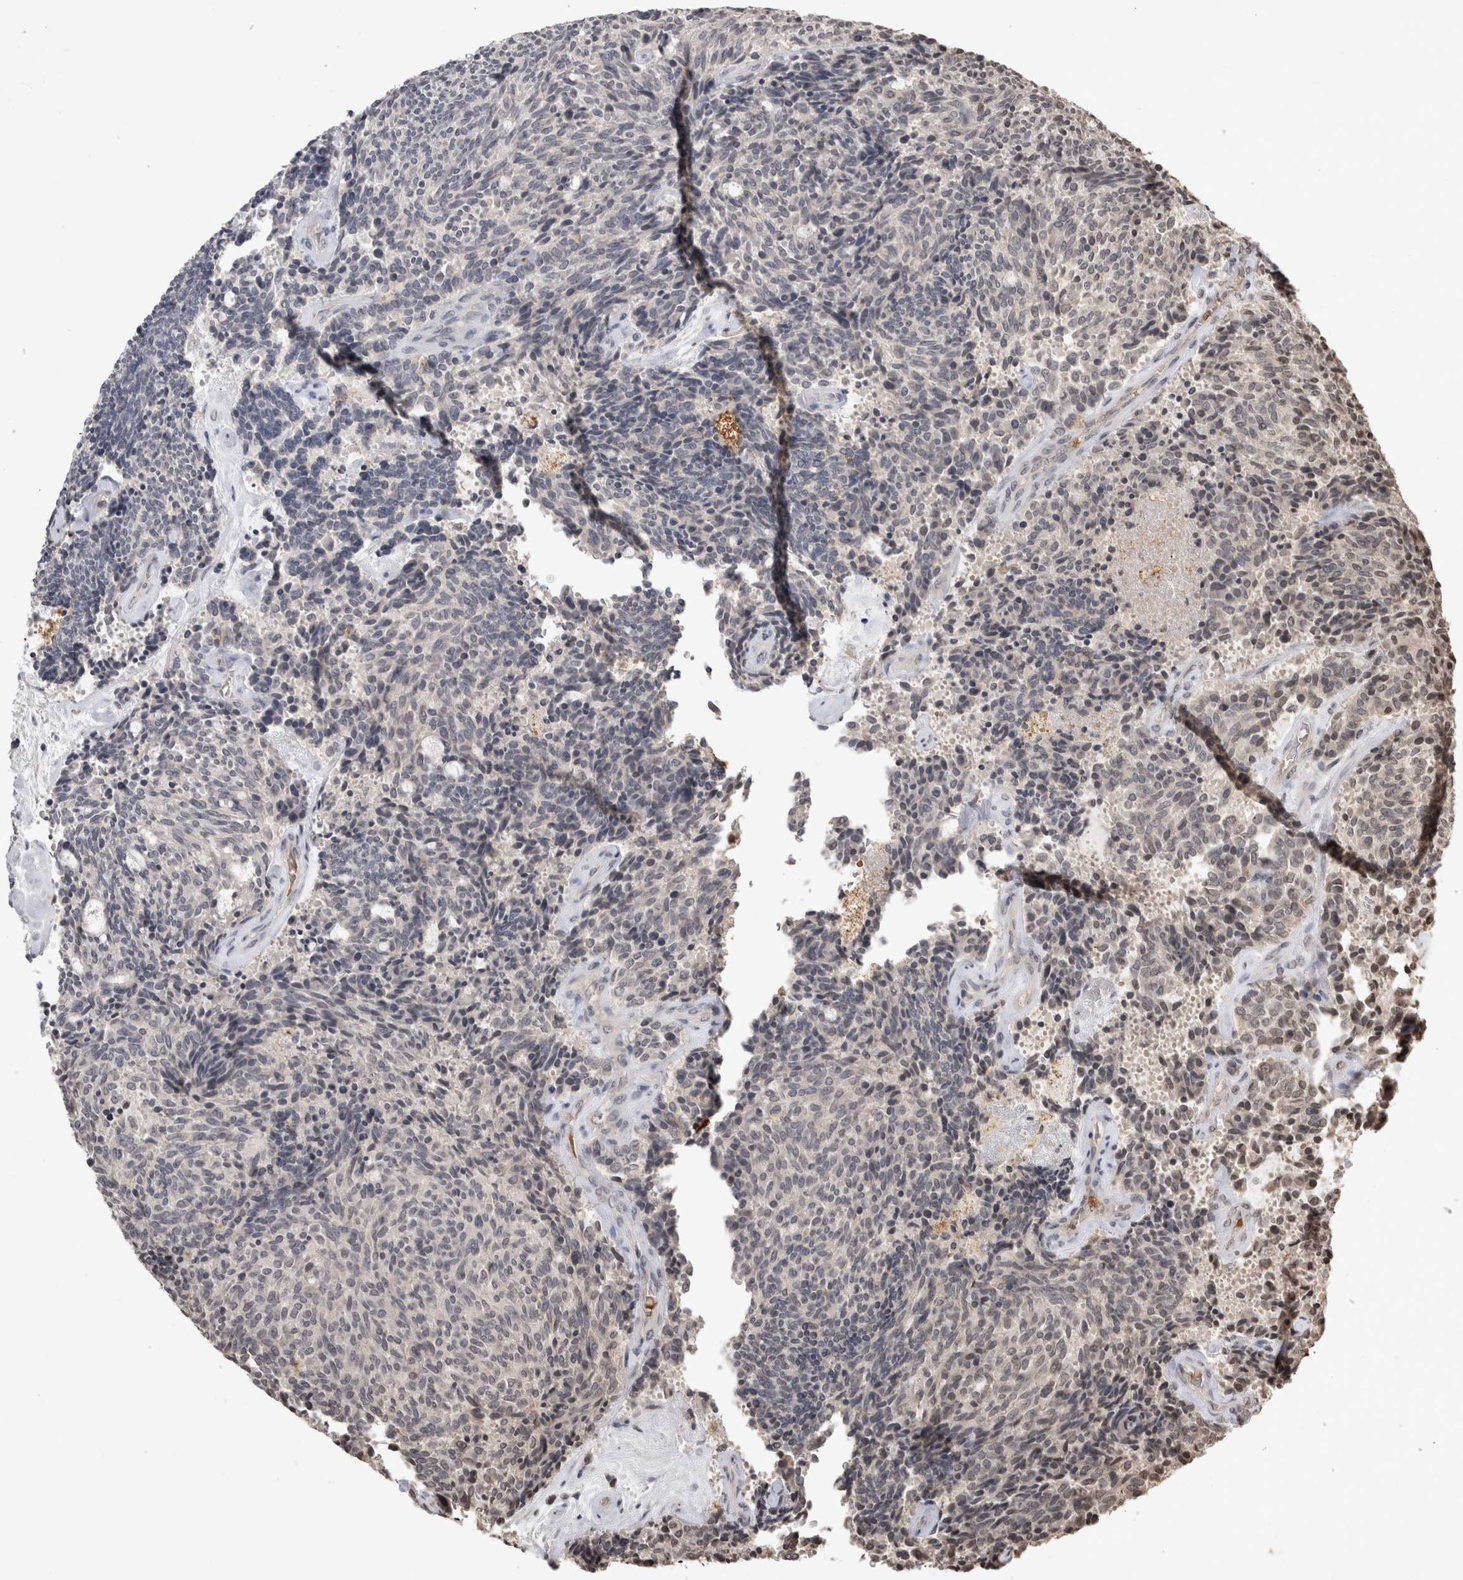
{"staining": {"intensity": "negative", "quantity": "none", "location": "none"}, "tissue": "carcinoid", "cell_type": "Tumor cells", "image_type": "cancer", "snomed": [{"axis": "morphology", "description": "Carcinoid, malignant, NOS"}, {"axis": "topography", "description": "Pancreas"}], "caption": "Malignant carcinoid stained for a protein using IHC reveals no staining tumor cells.", "gene": "HRK", "patient": {"sex": "female", "age": 54}}